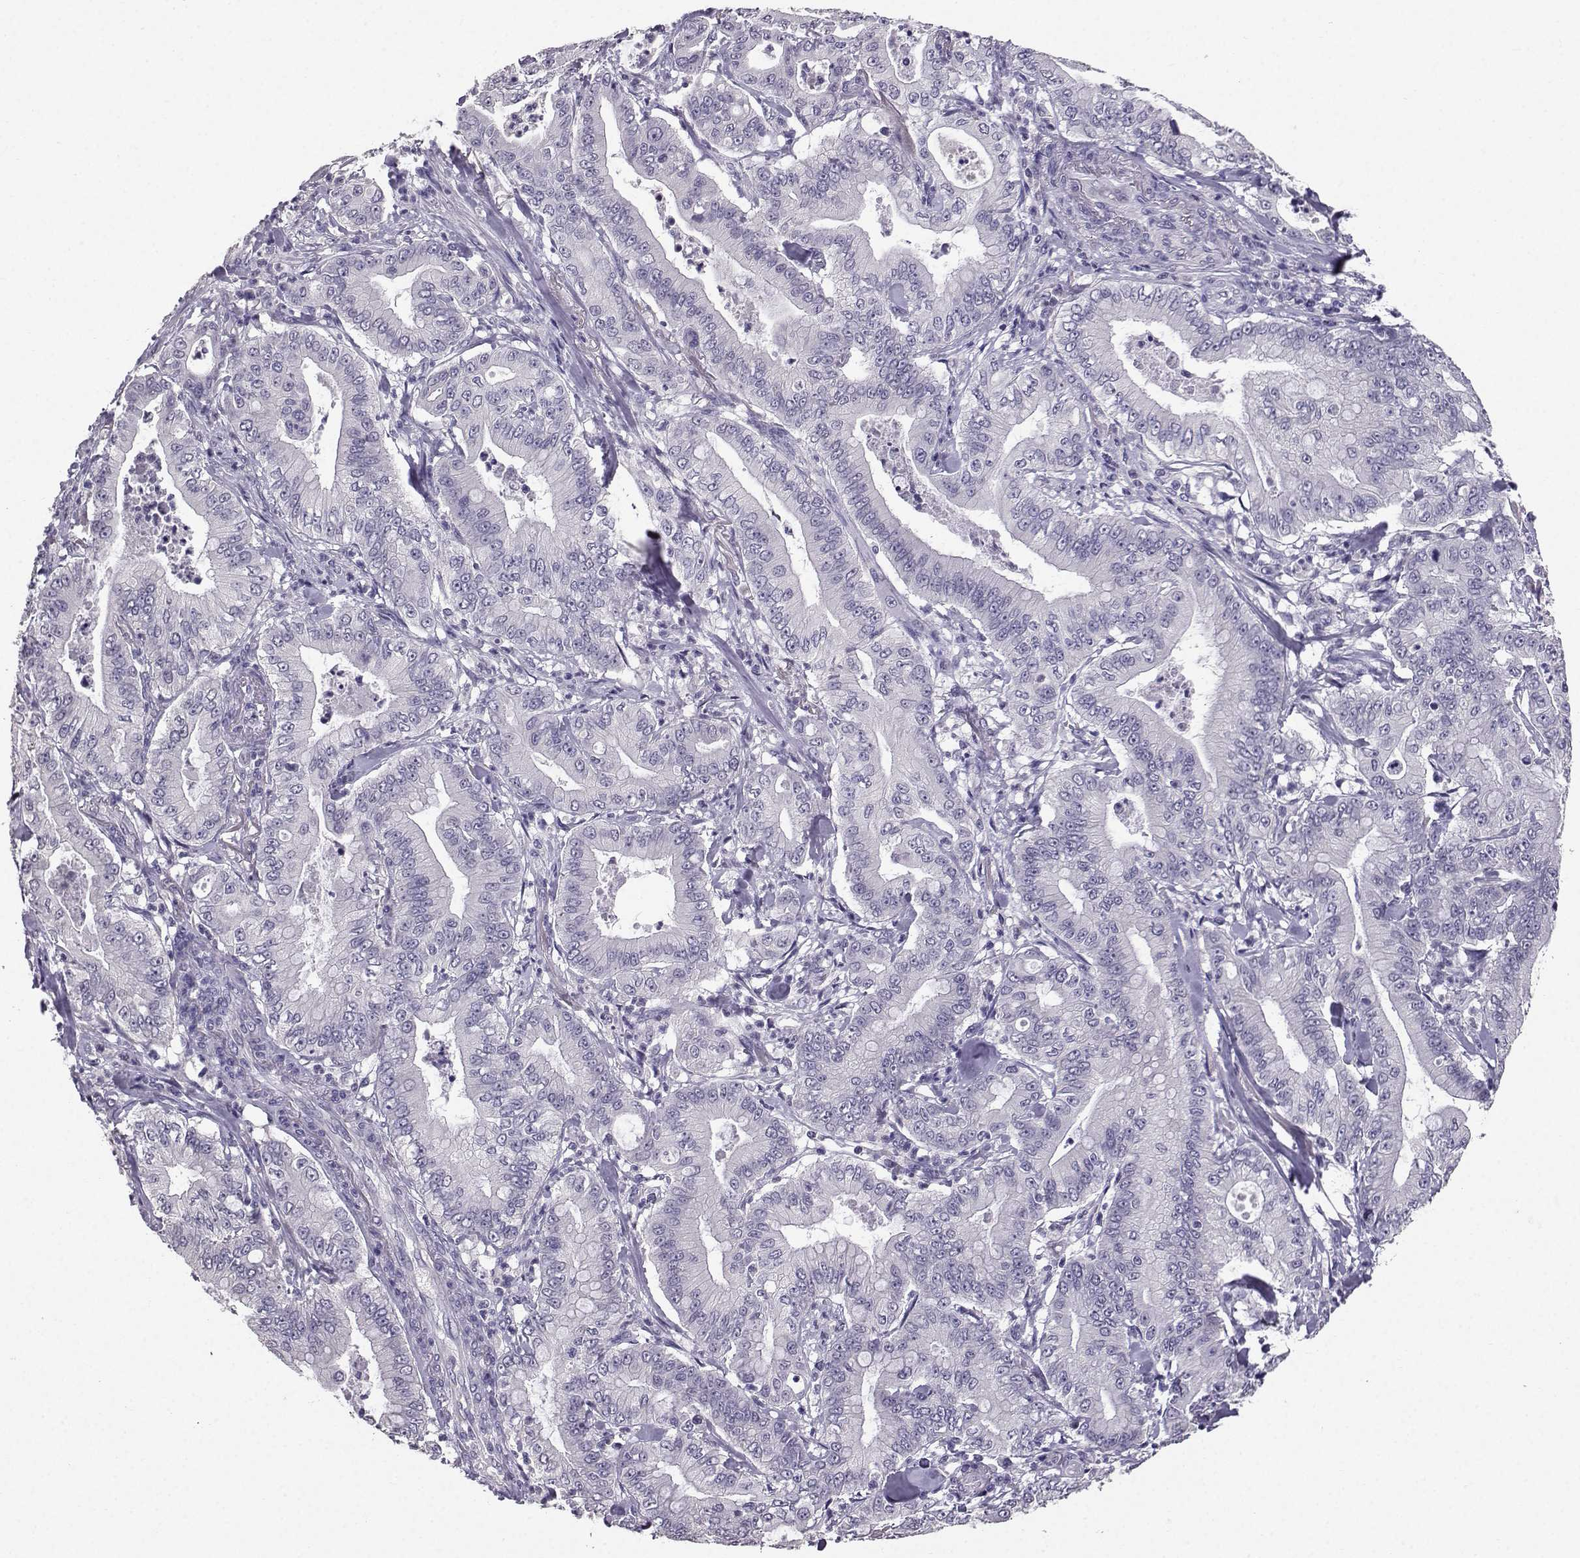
{"staining": {"intensity": "negative", "quantity": "none", "location": "none"}, "tissue": "pancreatic cancer", "cell_type": "Tumor cells", "image_type": "cancer", "snomed": [{"axis": "morphology", "description": "Adenocarcinoma, NOS"}, {"axis": "topography", "description": "Pancreas"}], "caption": "Tumor cells are negative for protein expression in human pancreatic adenocarcinoma.", "gene": "SPAG11B", "patient": {"sex": "male", "age": 71}}